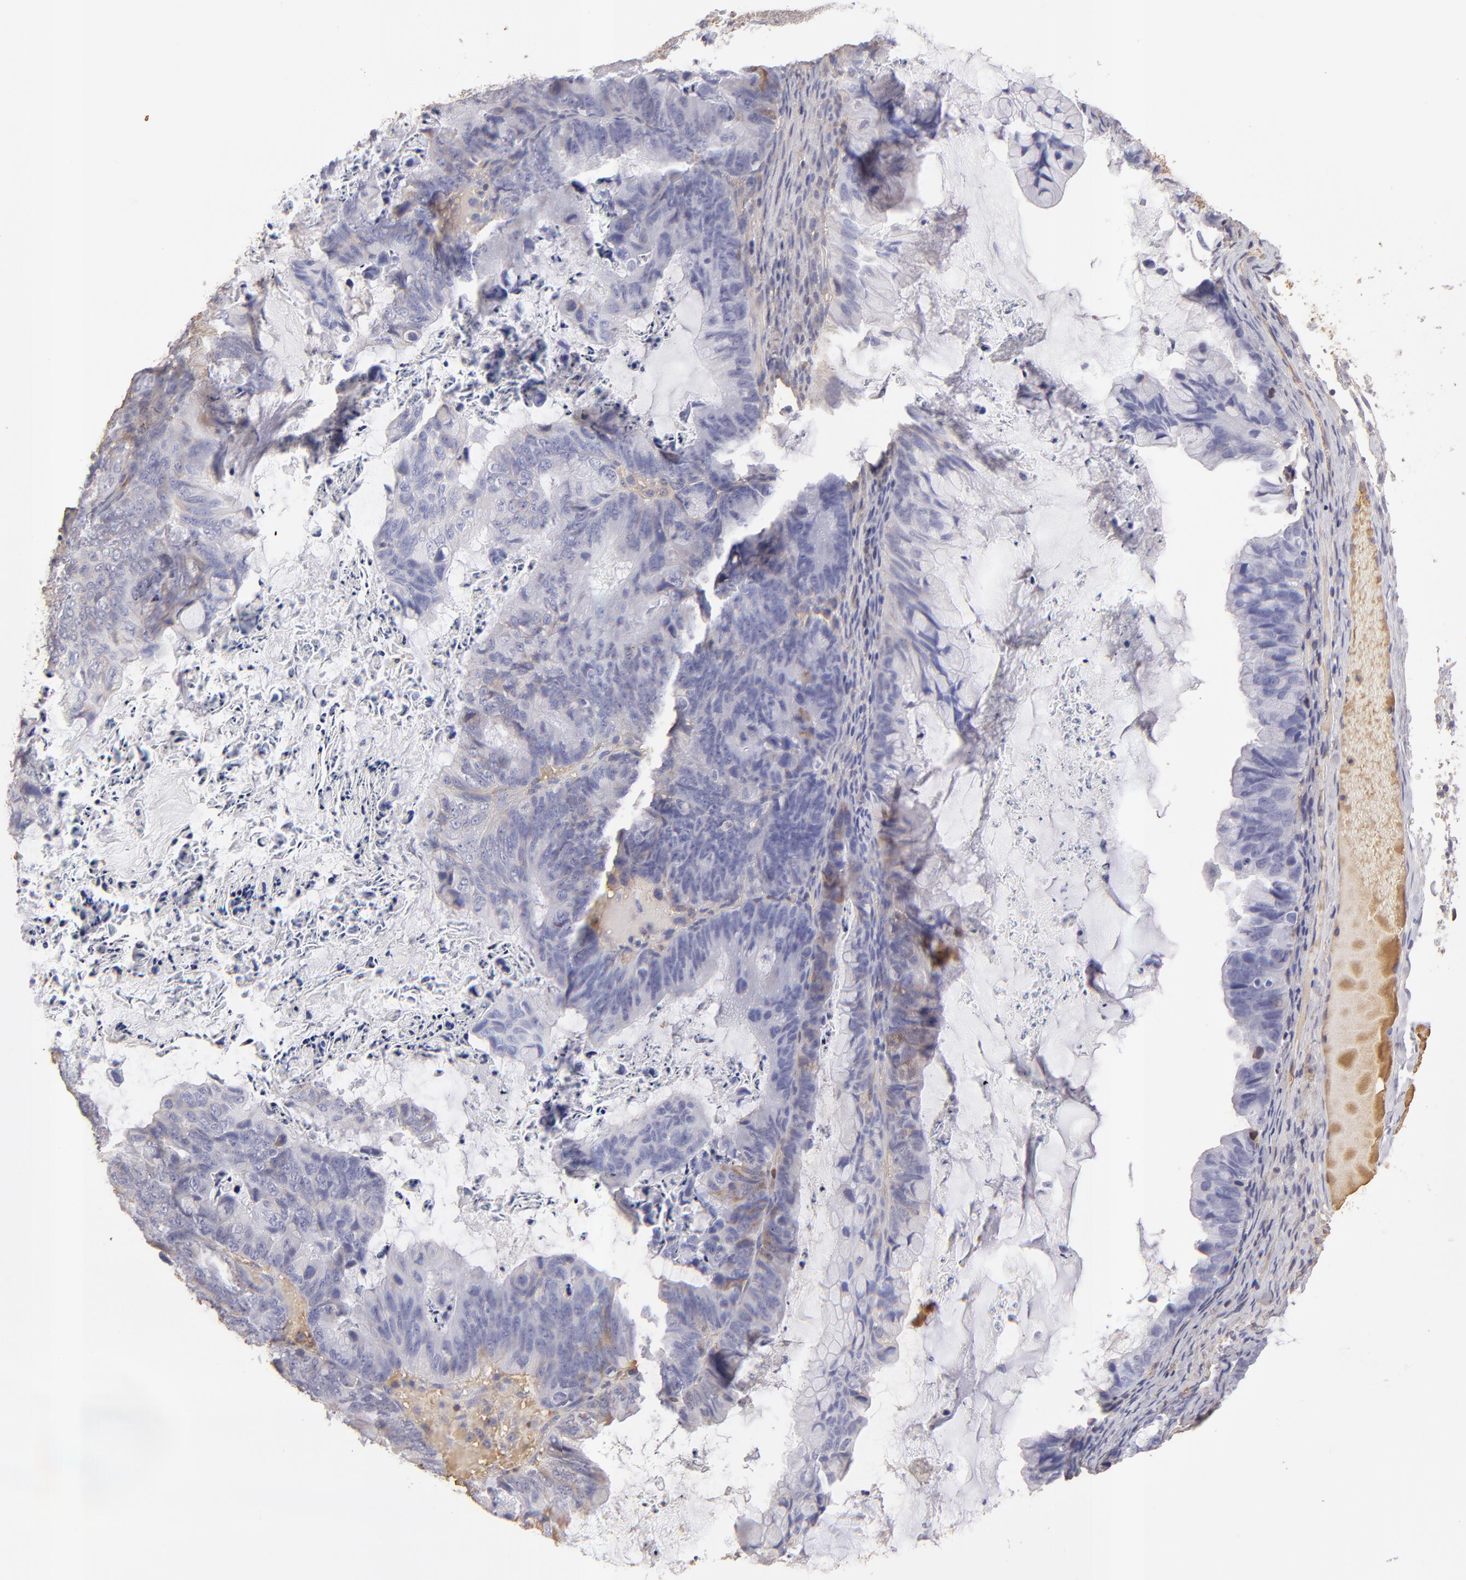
{"staining": {"intensity": "negative", "quantity": "none", "location": "none"}, "tissue": "ovarian cancer", "cell_type": "Tumor cells", "image_type": "cancer", "snomed": [{"axis": "morphology", "description": "Cystadenocarcinoma, mucinous, NOS"}, {"axis": "topography", "description": "Ovary"}], "caption": "A histopathology image of human ovarian mucinous cystadenocarcinoma is negative for staining in tumor cells. The staining is performed using DAB brown chromogen with nuclei counter-stained in using hematoxylin.", "gene": "ABCC4", "patient": {"sex": "female", "age": 36}}